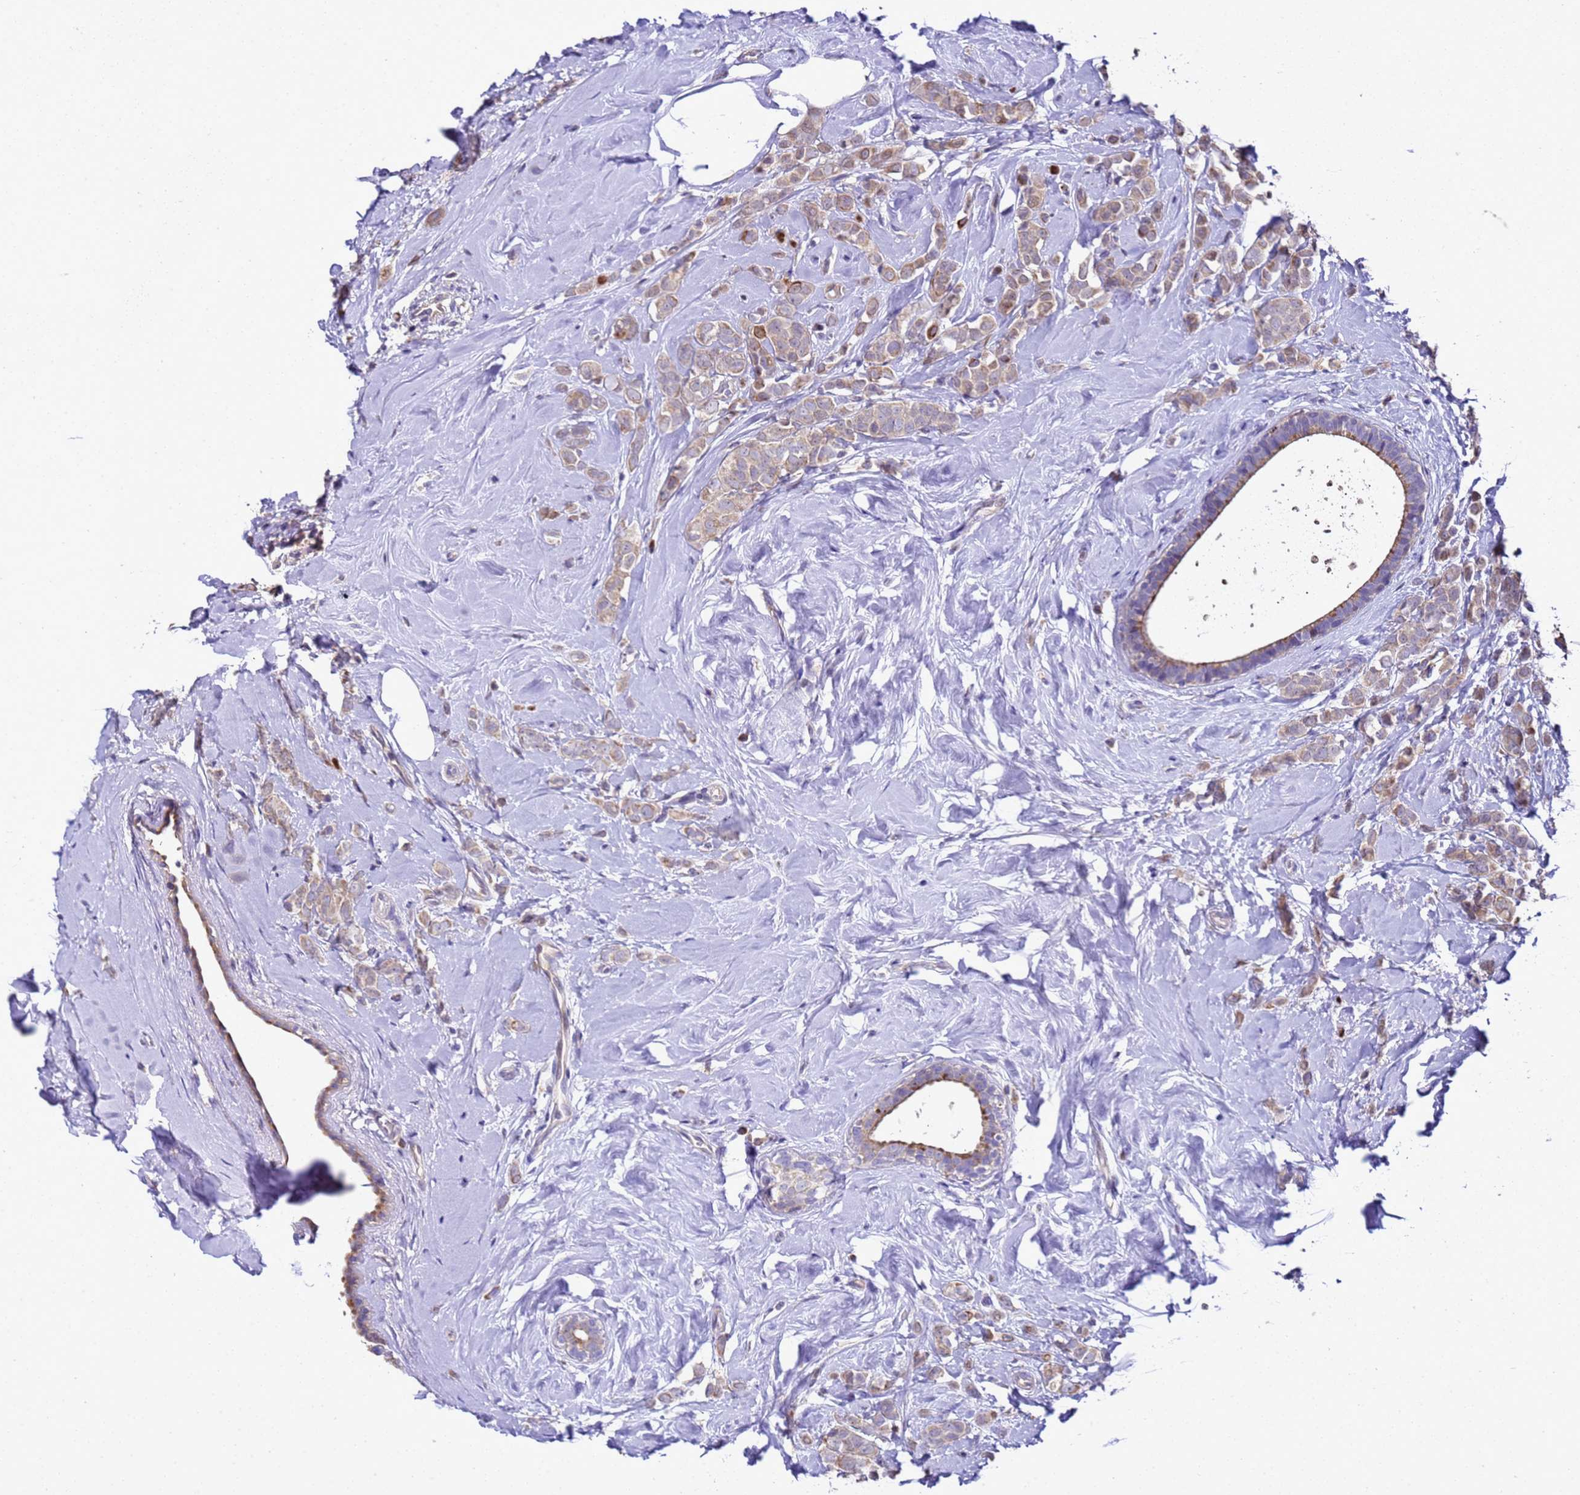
{"staining": {"intensity": "weak", "quantity": ">75%", "location": "cytoplasmic/membranous"}, "tissue": "breast cancer", "cell_type": "Tumor cells", "image_type": "cancer", "snomed": [{"axis": "morphology", "description": "Lobular carcinoma"}, {"axis": "topography", "description": "Breast"}], "caption": "The photomicrograph shows immunohistochemical staining of lobular carcinoma (breast). There is weak cytoplasmic/membranous positivity is seen in approximately >75% of tumor cells. (DAB IHC, brown staining for protein, blue staining for nuclei).", "gene": "ALG3", "patient": {"sex": "female", "age": 47}}